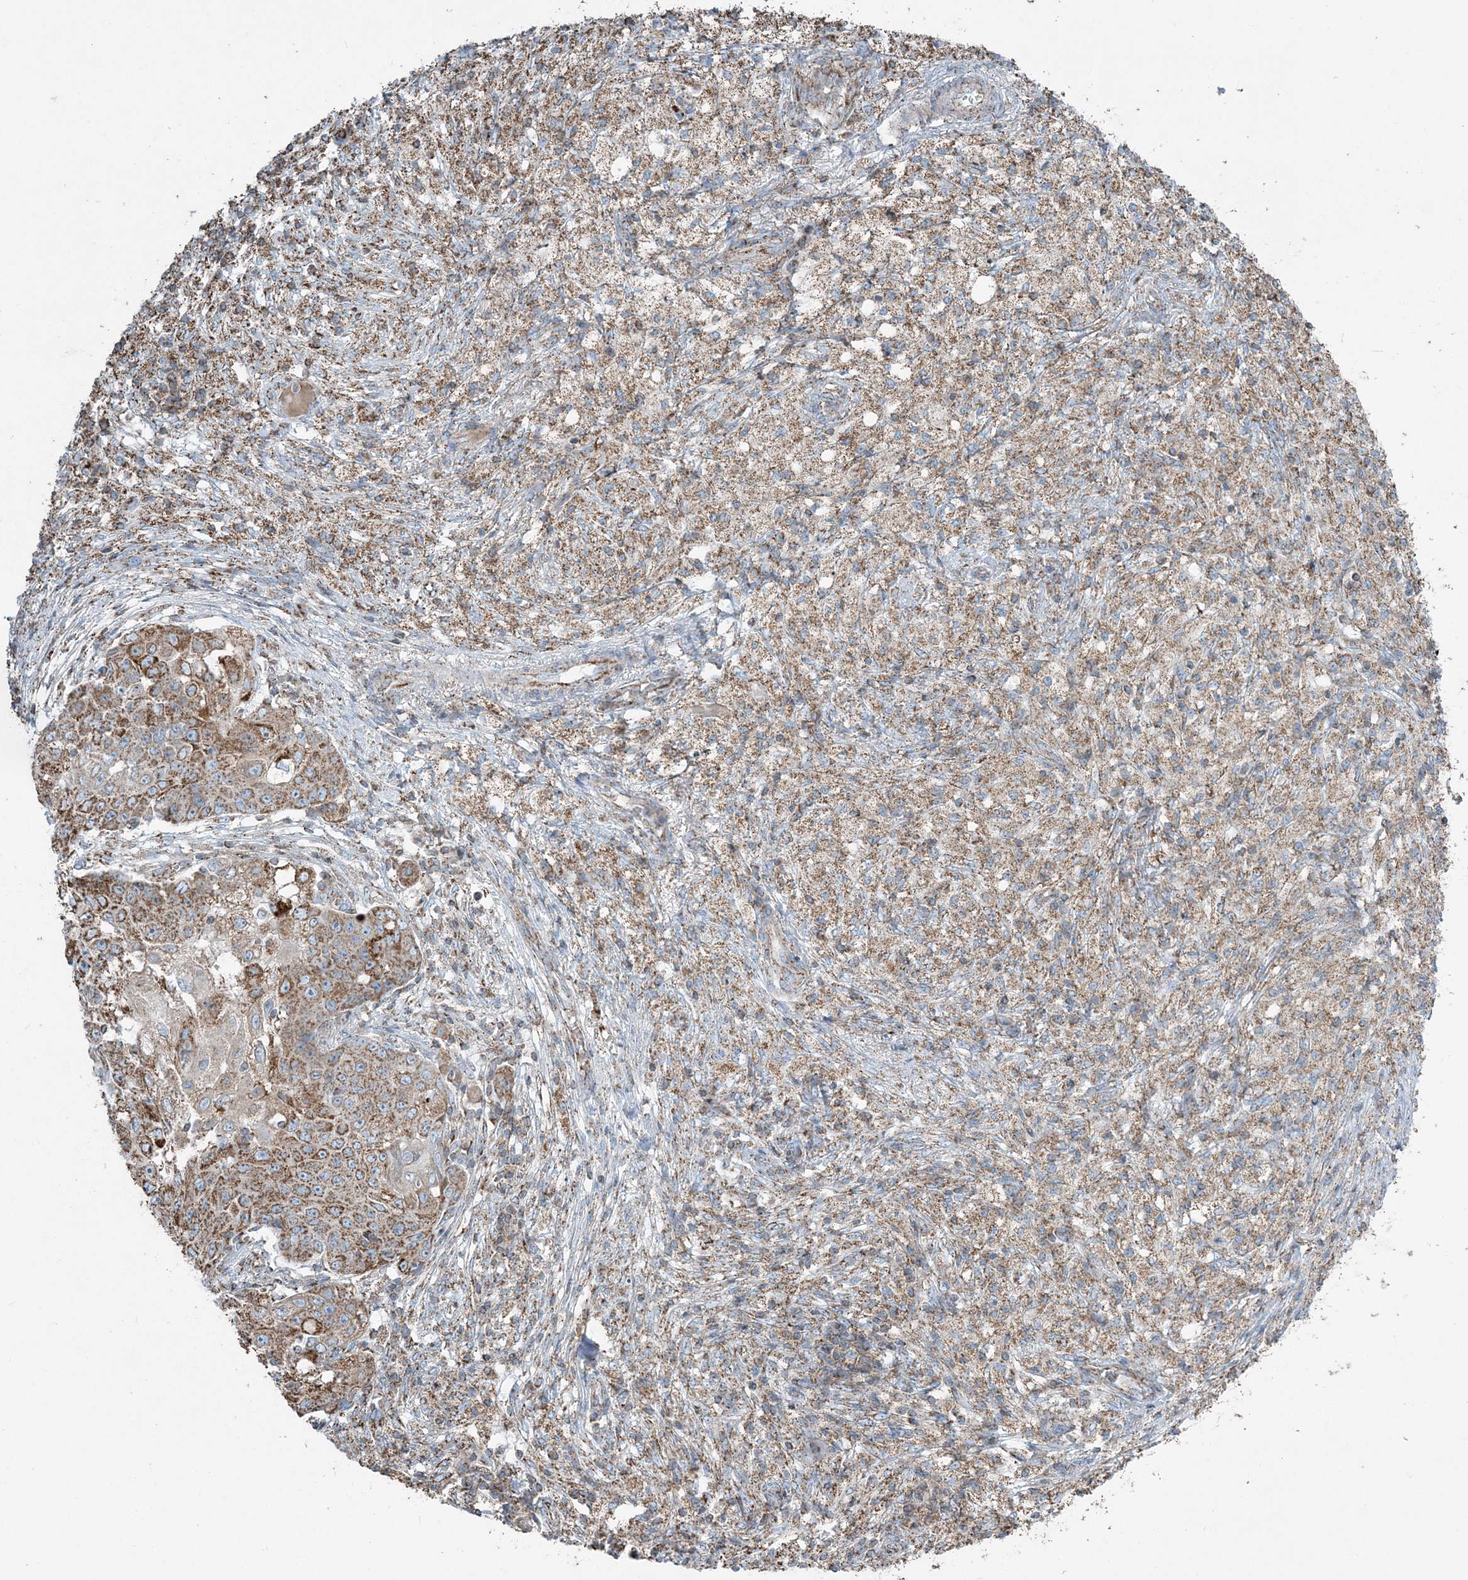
{"staining": {"intensity": "strong", "quantity": ">75%", "location": "cytoplasmic/membranous"}, "tissue": "ovarian cancer", "cell_type": "Tumor cells", "image_type": "cancer", "snomed": [{"axis": "morphology", "description": "Carcinoma, endometroid"}, {"axis": "topography", "description": "Ovary"}], "caption": "An image of human ovarian cancer (endometroid carcinoma) stained for a protein reveals strong cytoplasmic/membranous brown staining in tumor cells.", "gene": "RAB11FIP3", "patient": {"sex": "female", "age": 42}}